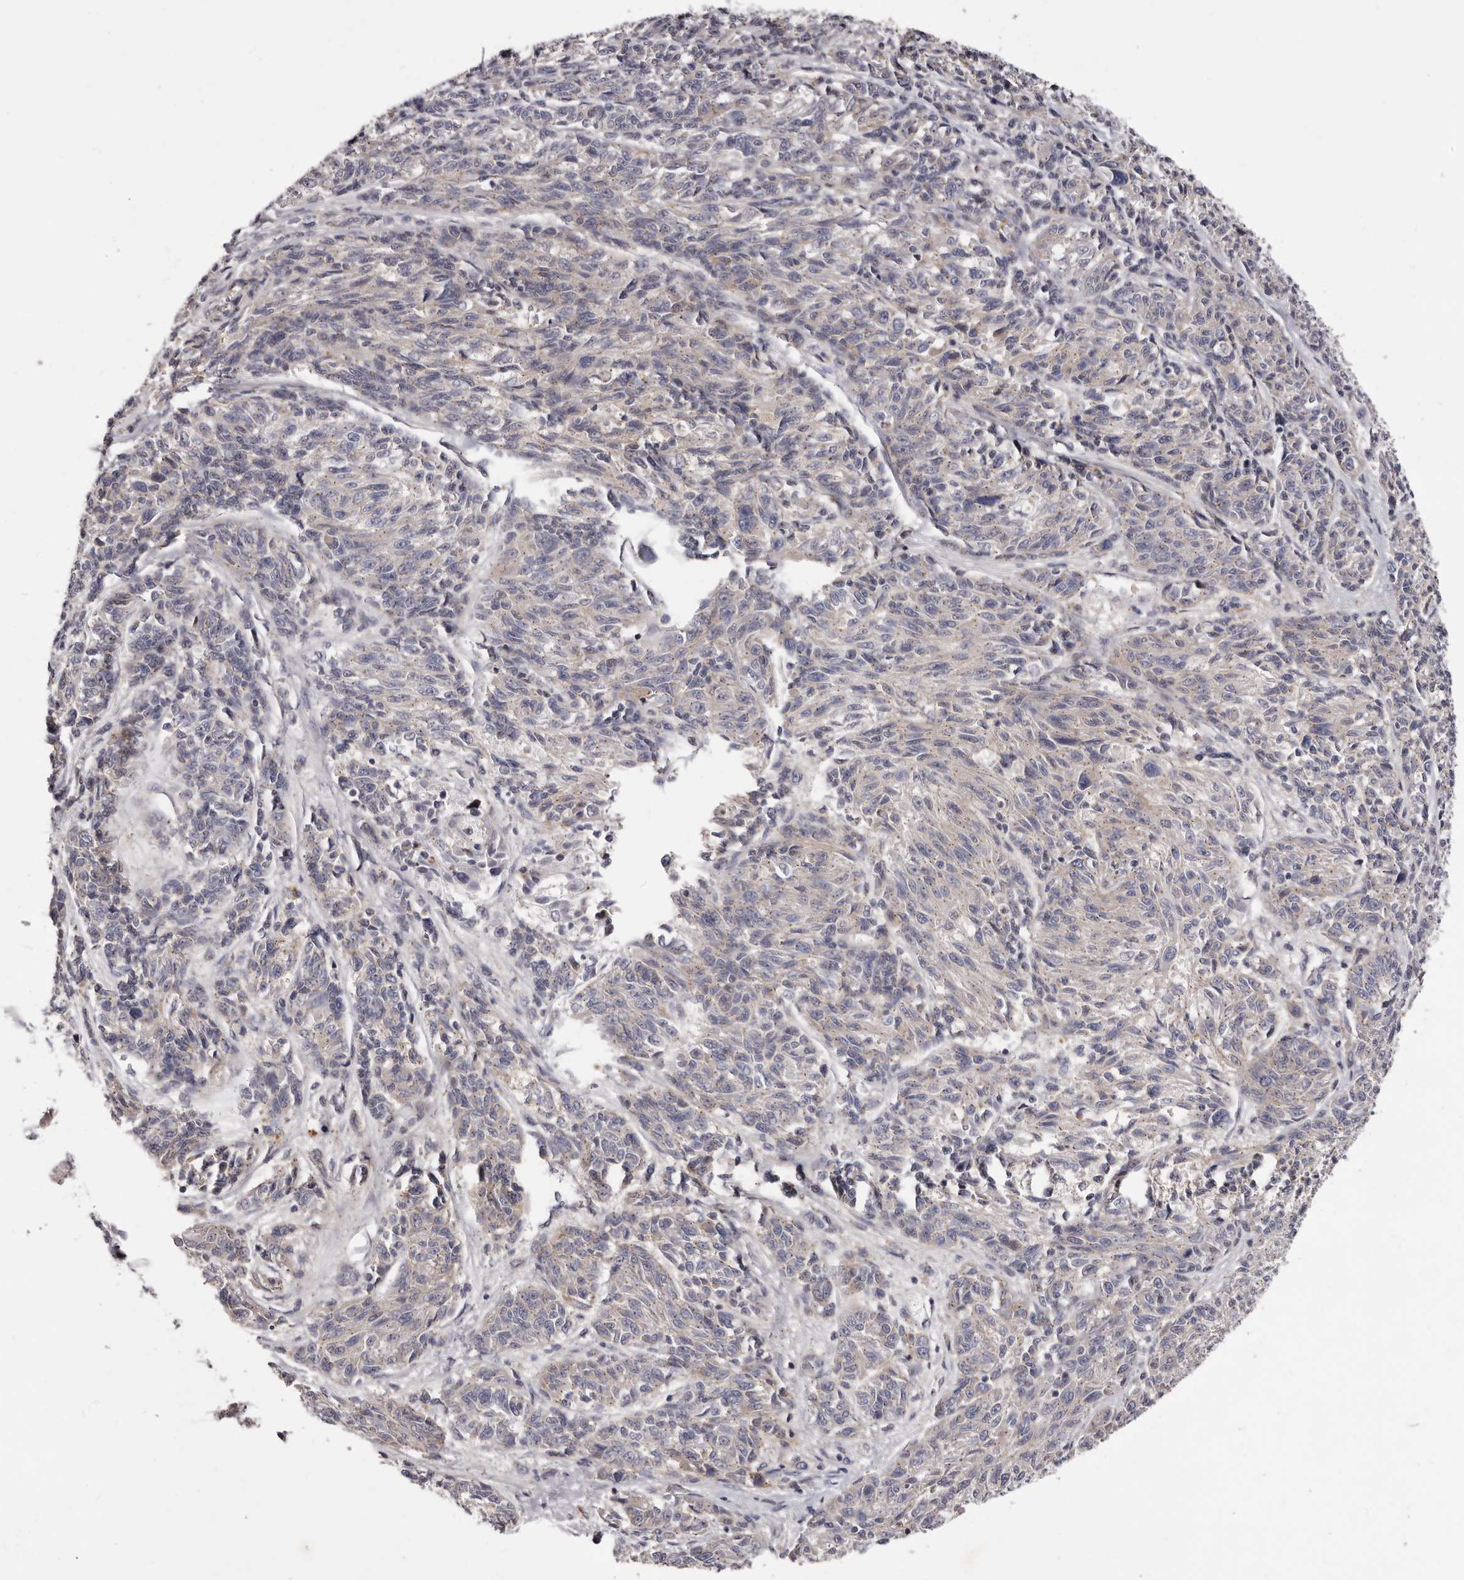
{"staining": {"intensity": "negative", "quantity": "none", "location": "none"}, "tissue": "melanoma", "cell_type": "Tumor cells", "image_type": "cancer", "snomed": [{"axis": "morphology", "description": "Malignant melanoma, NOS"}, {"axis": "topography", "description": "Skin"}], "caption": "IHC photomicrograph of neoplastic tissue: malignant melanoma stained with DAB (3,3'-diaminobenzidine) reveals no significant protein positivity in tumor cells.", "gene": "PEG10", "patient": {"sex": "male", "age": 53}}